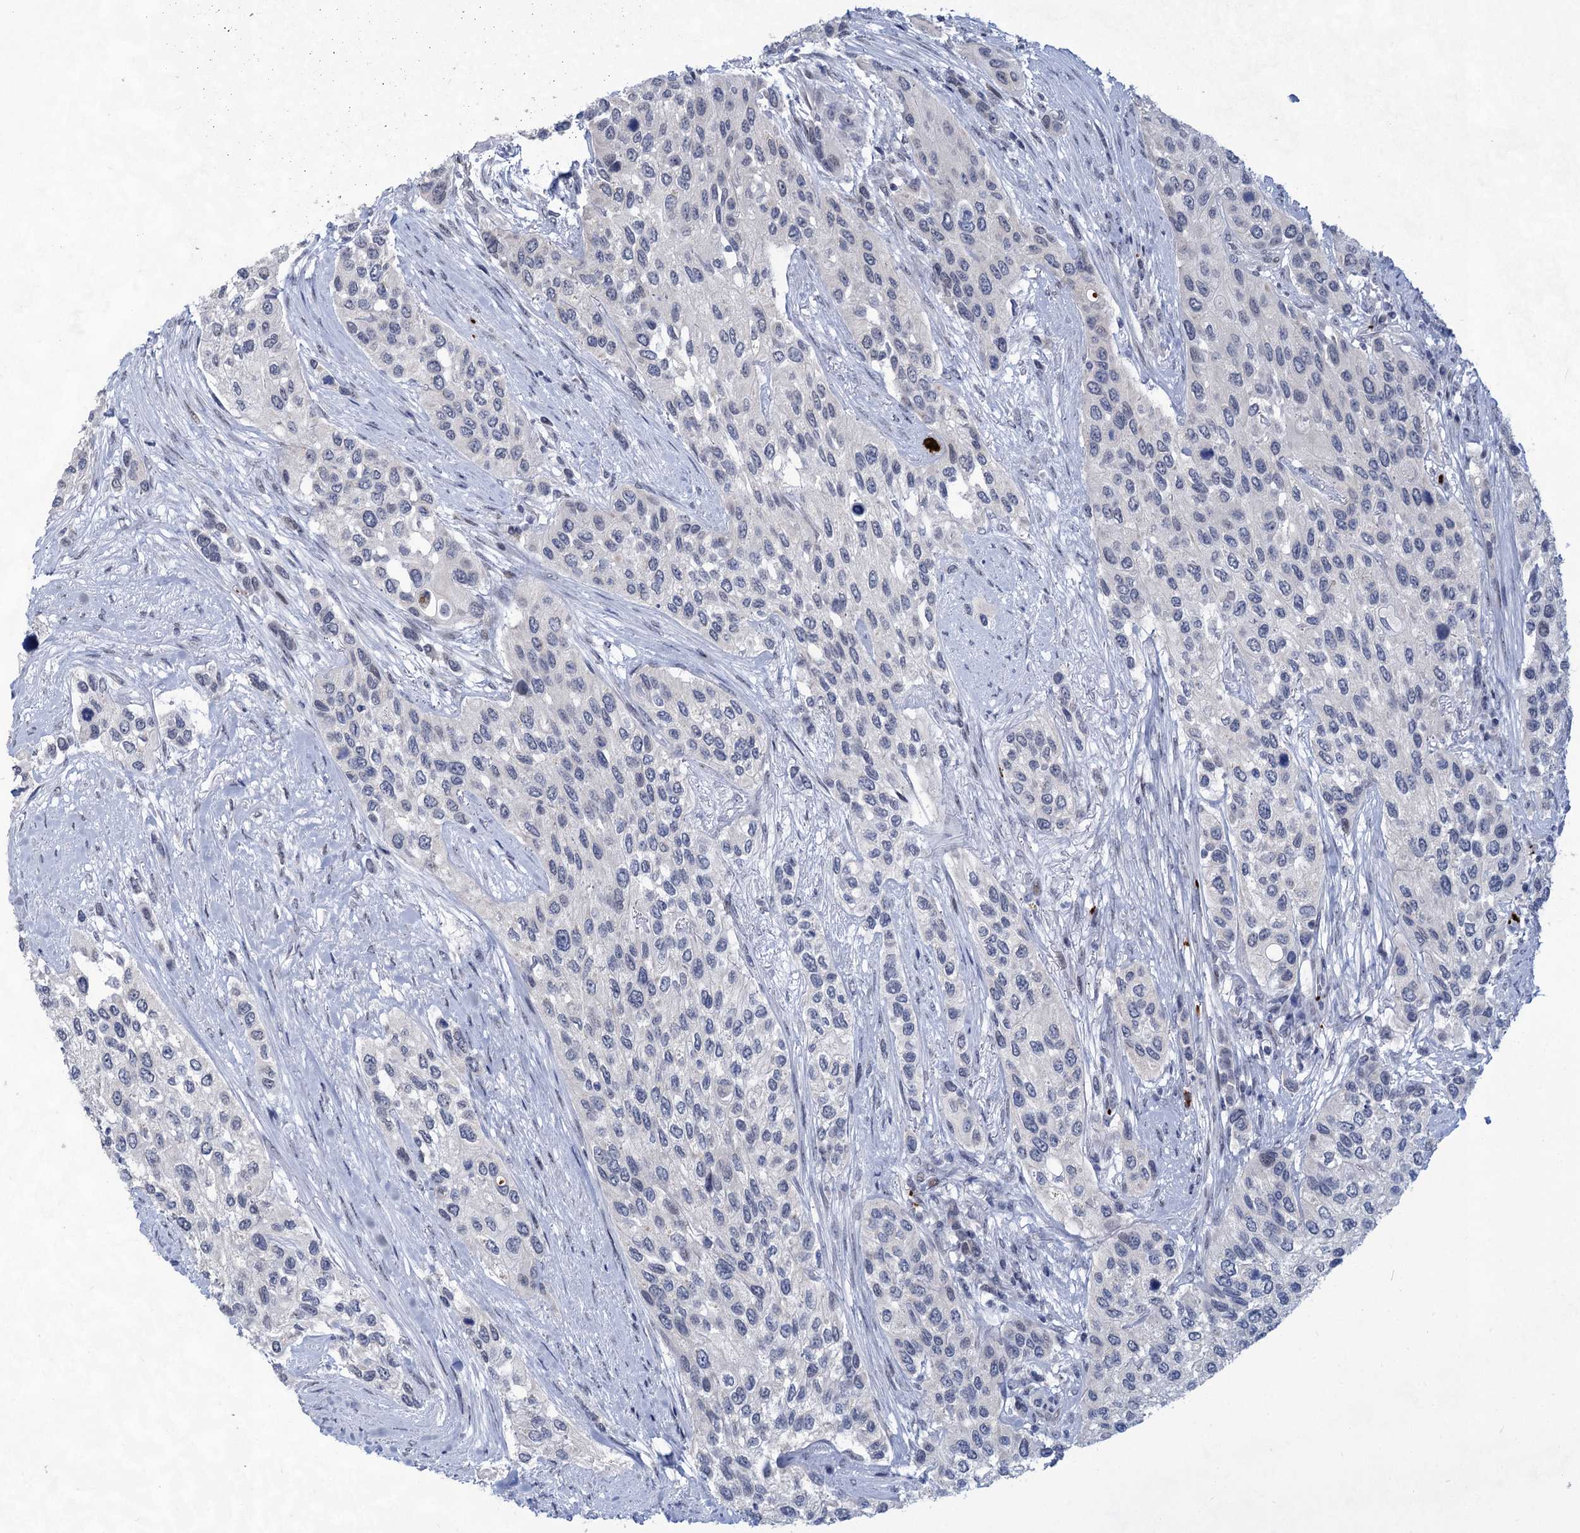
{"staining": {"intensity": "negative", "quantity": "none", "location": "none"}, "tissue": "urothelial cancer", "cell_type": "Tumor cells", "image_type": "cancer", "snomed": [{"axis": "morphology", "description": "Normal tissue, NOS"}, {"axis": "morphology", "description": "Urothelial carcinoma, High grade"}, {"axis": "topography", "description": "Vascular tissue"}, {"axis": "topography", "description": "Urinary bladder"}], "caption": "Immunohistochemistry of urothelial cancer exhibits no staining in tumor cells.", "gene": "MON2", "patient": {"sex": "female", "age": 56}}